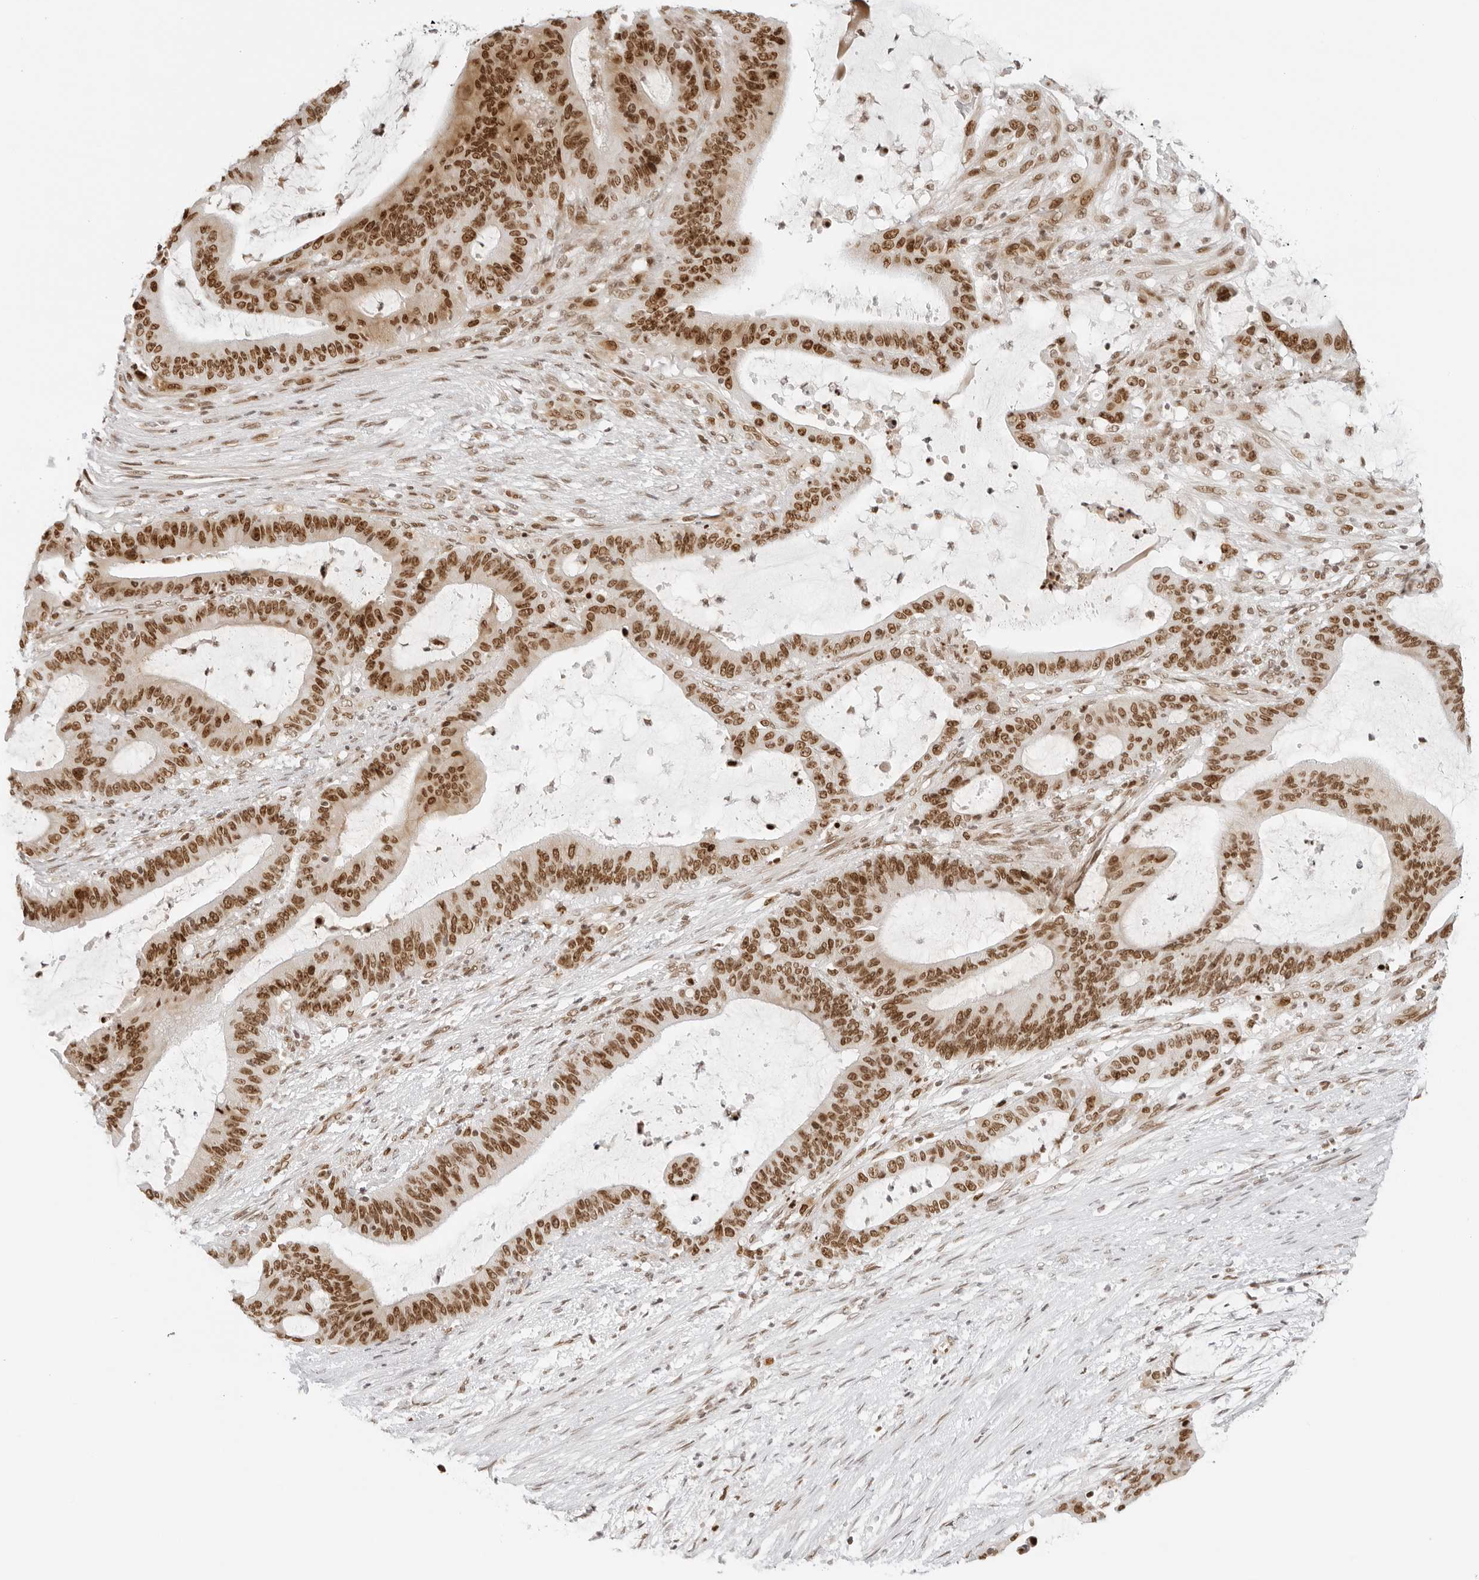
{"staining": {"intensity": "moderate", "quantity": ">75%", "location": "nuclear"}, "tissue": "liver cancer", "cell_type": "Tumor cells", "image_type": "cancer", "snomed": [{"axis": "morphology", "description": "Cholangiocarcinoma"}, {"axis": "topography", "description": "Liver"}], "caption": "A photomicrograph showing moderate nuclear positivity in about >75% of tumor cells in liver cancer (cholangiocarcinoma), as visualized by brown immunohistochemical staining.", "gene": "RCC1", "patient": {"sex": "female", "age": 73}}